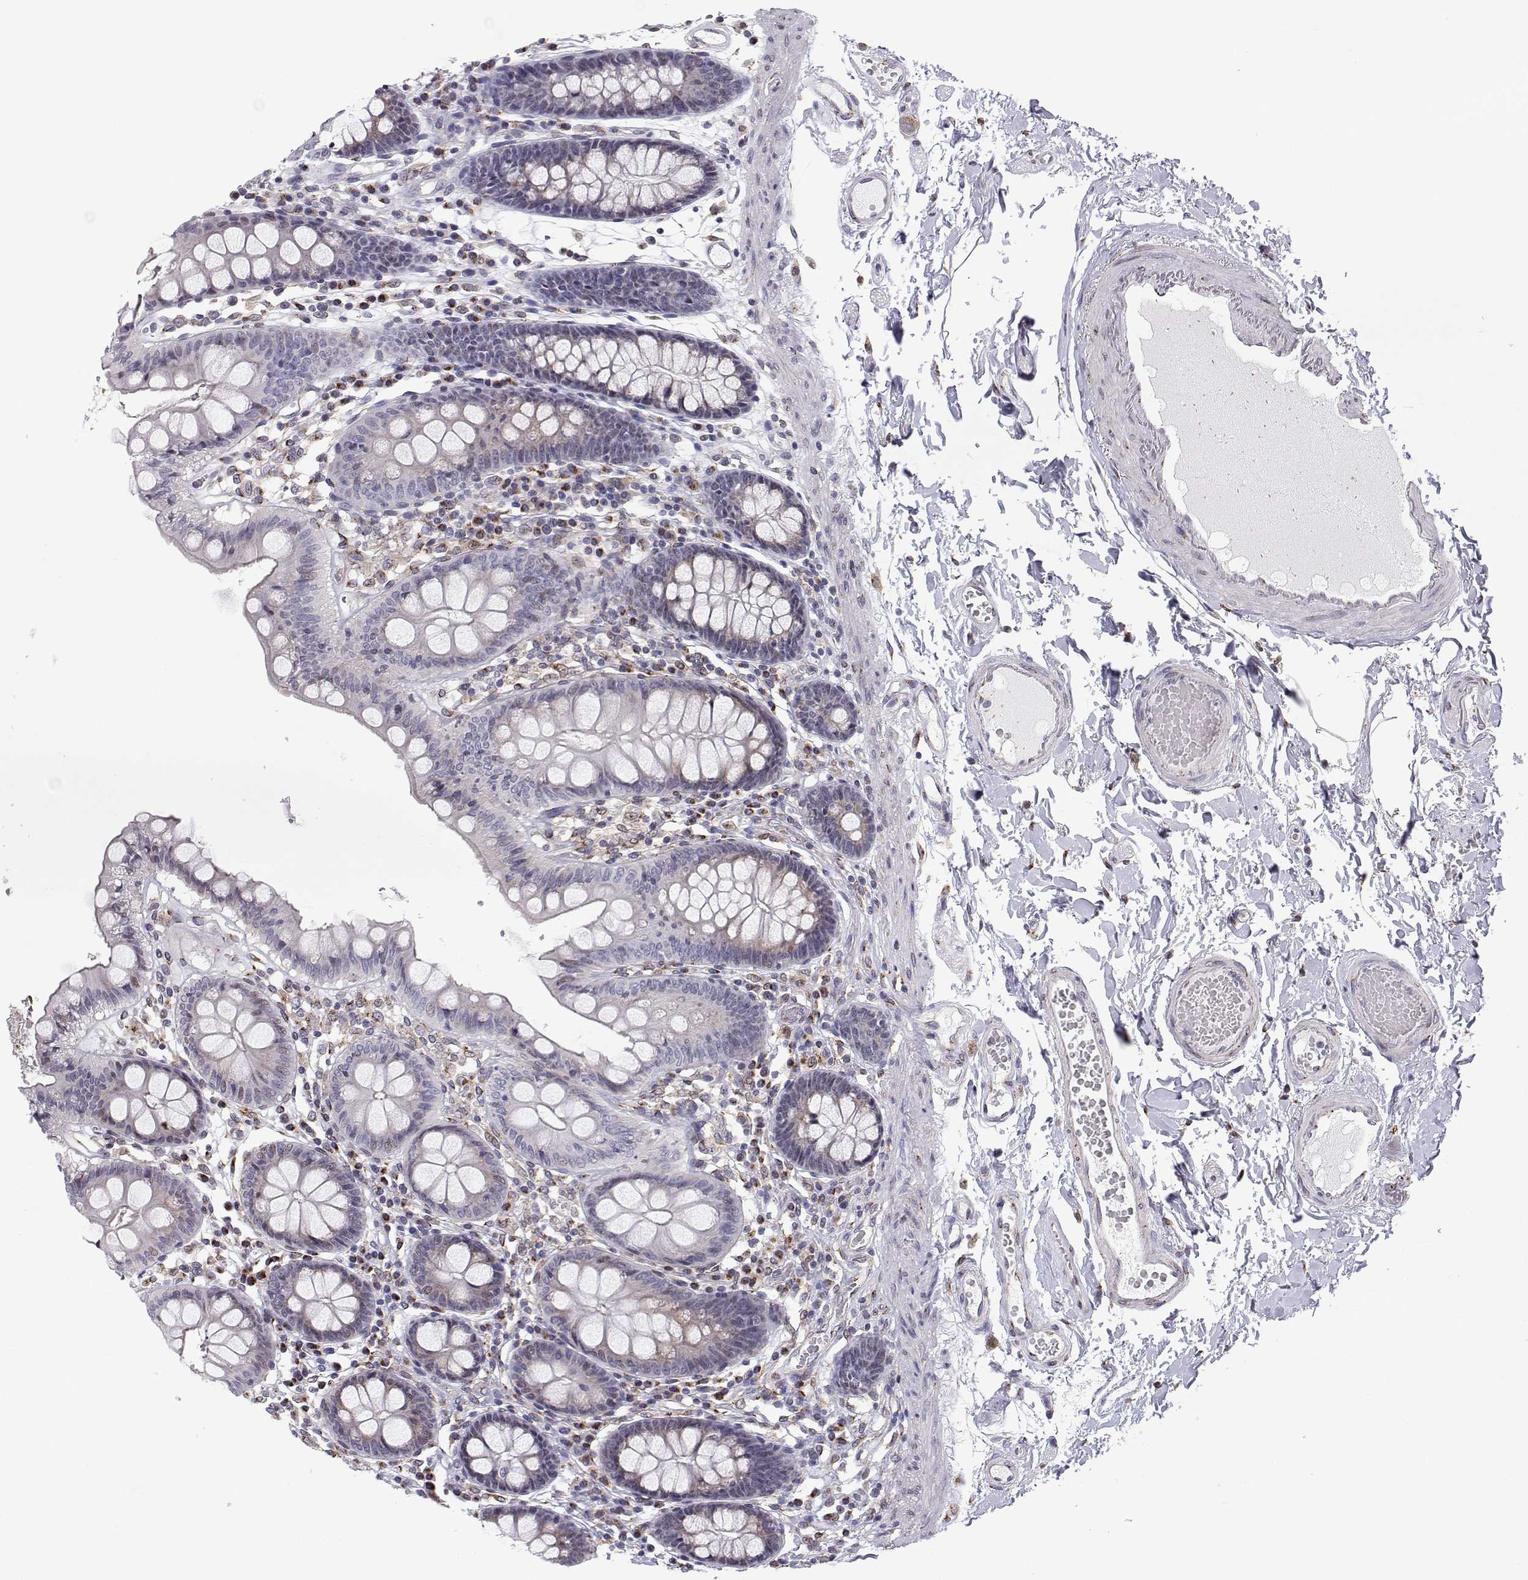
{"staining": {"intensity": "negative", "quantity": "none", "location": "none"}, "tissue": "colon", "cell_type": "Endothelial cells", "image_type": "normal", "snomed": [{"axis": "morphology", "description": "Normal tissue, NOS"}, {"axis": "topography", "description": "Colon"}], "caption": "DAB immunohistochemical staining of benign colon demonstrates no significant staining in endothelial cells.", "gene": "STARD13", "patient": {"sex": "male", "age": 84}}